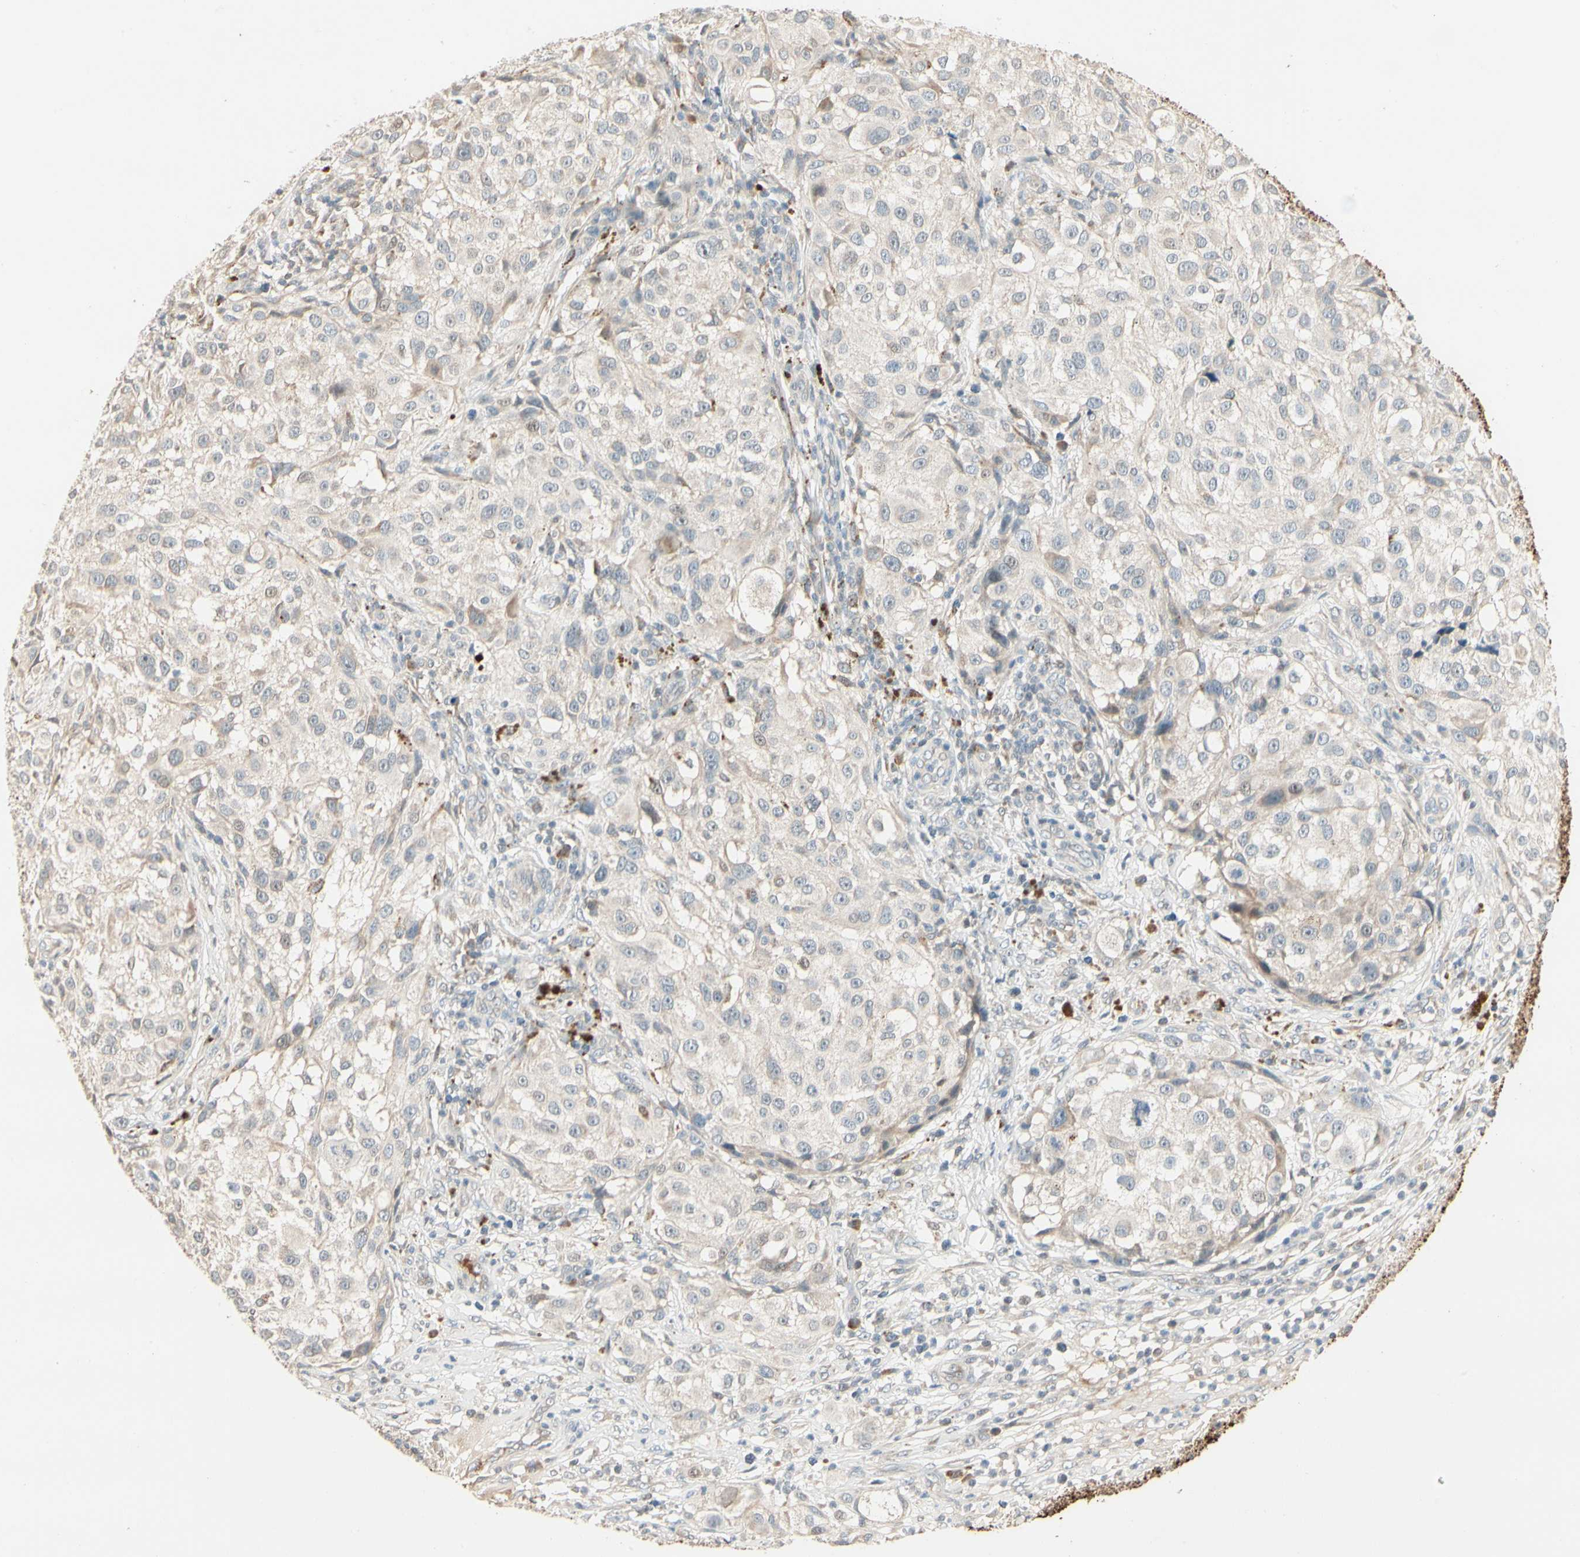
{"staining": {"intensity": "weak", "quantity": "25%-75%", "location": "cytoplasmic/membranous"}, "tissue": "melanoma", "cell_type": "Tumor cells", "image_type": "cancer", "snomed": [{"axis": "morphology", "description": "Necrosis, NOS"}, {"axis": "morphology", "description": "Malignant melanoma, NOS"}, {"axis": "topography", "description": "Skin"}], "caption": "A brown stain highlights weak cytoplasmic/membranous staining of a protein in melanoma tumor cells.", "gene": "SKIL", "patient": {"sex": "female", "age": 87}}